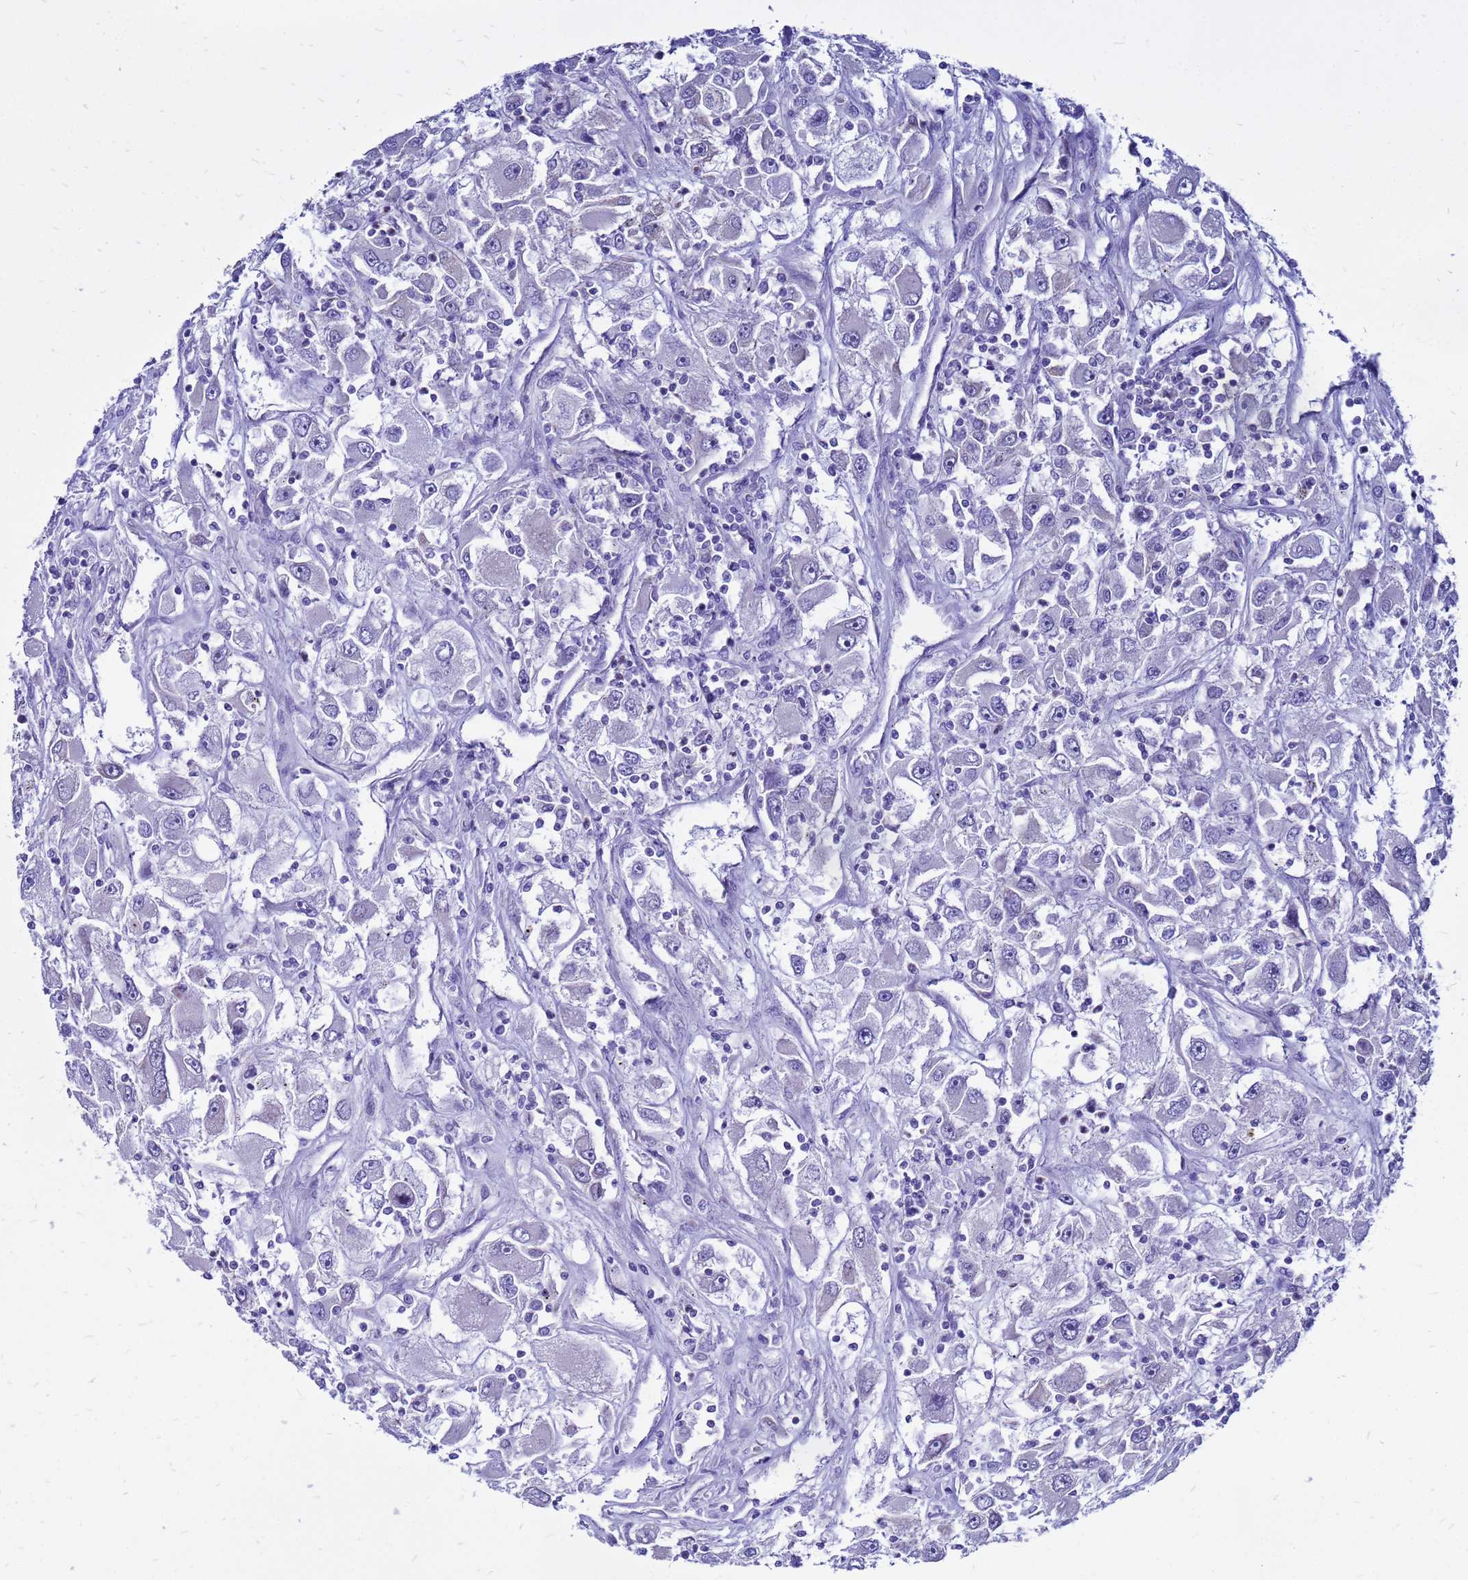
{"staining": {"intensity": "negative", "quantity": "none", "location": "none"}, "tissue": "renal cancer", "cell_type": "Tumor cells", "image_type": "cancer", "snomed": [{"axis": "morphology", "description": "Adenocarcinoma, NOS"}, {"axis": "topography", "description": "Kidney"}], "caption": "The immunohistochemistry photomicrograph has no significant staining in tumor cells of renal cancer tissue. Brightfield microscopy of IHC stained with DAB (brown) and hematoxylin (blue), captured at high magnification.", "gene": "FHIP1A", "patient": {"sex": "female", "age": 52}}